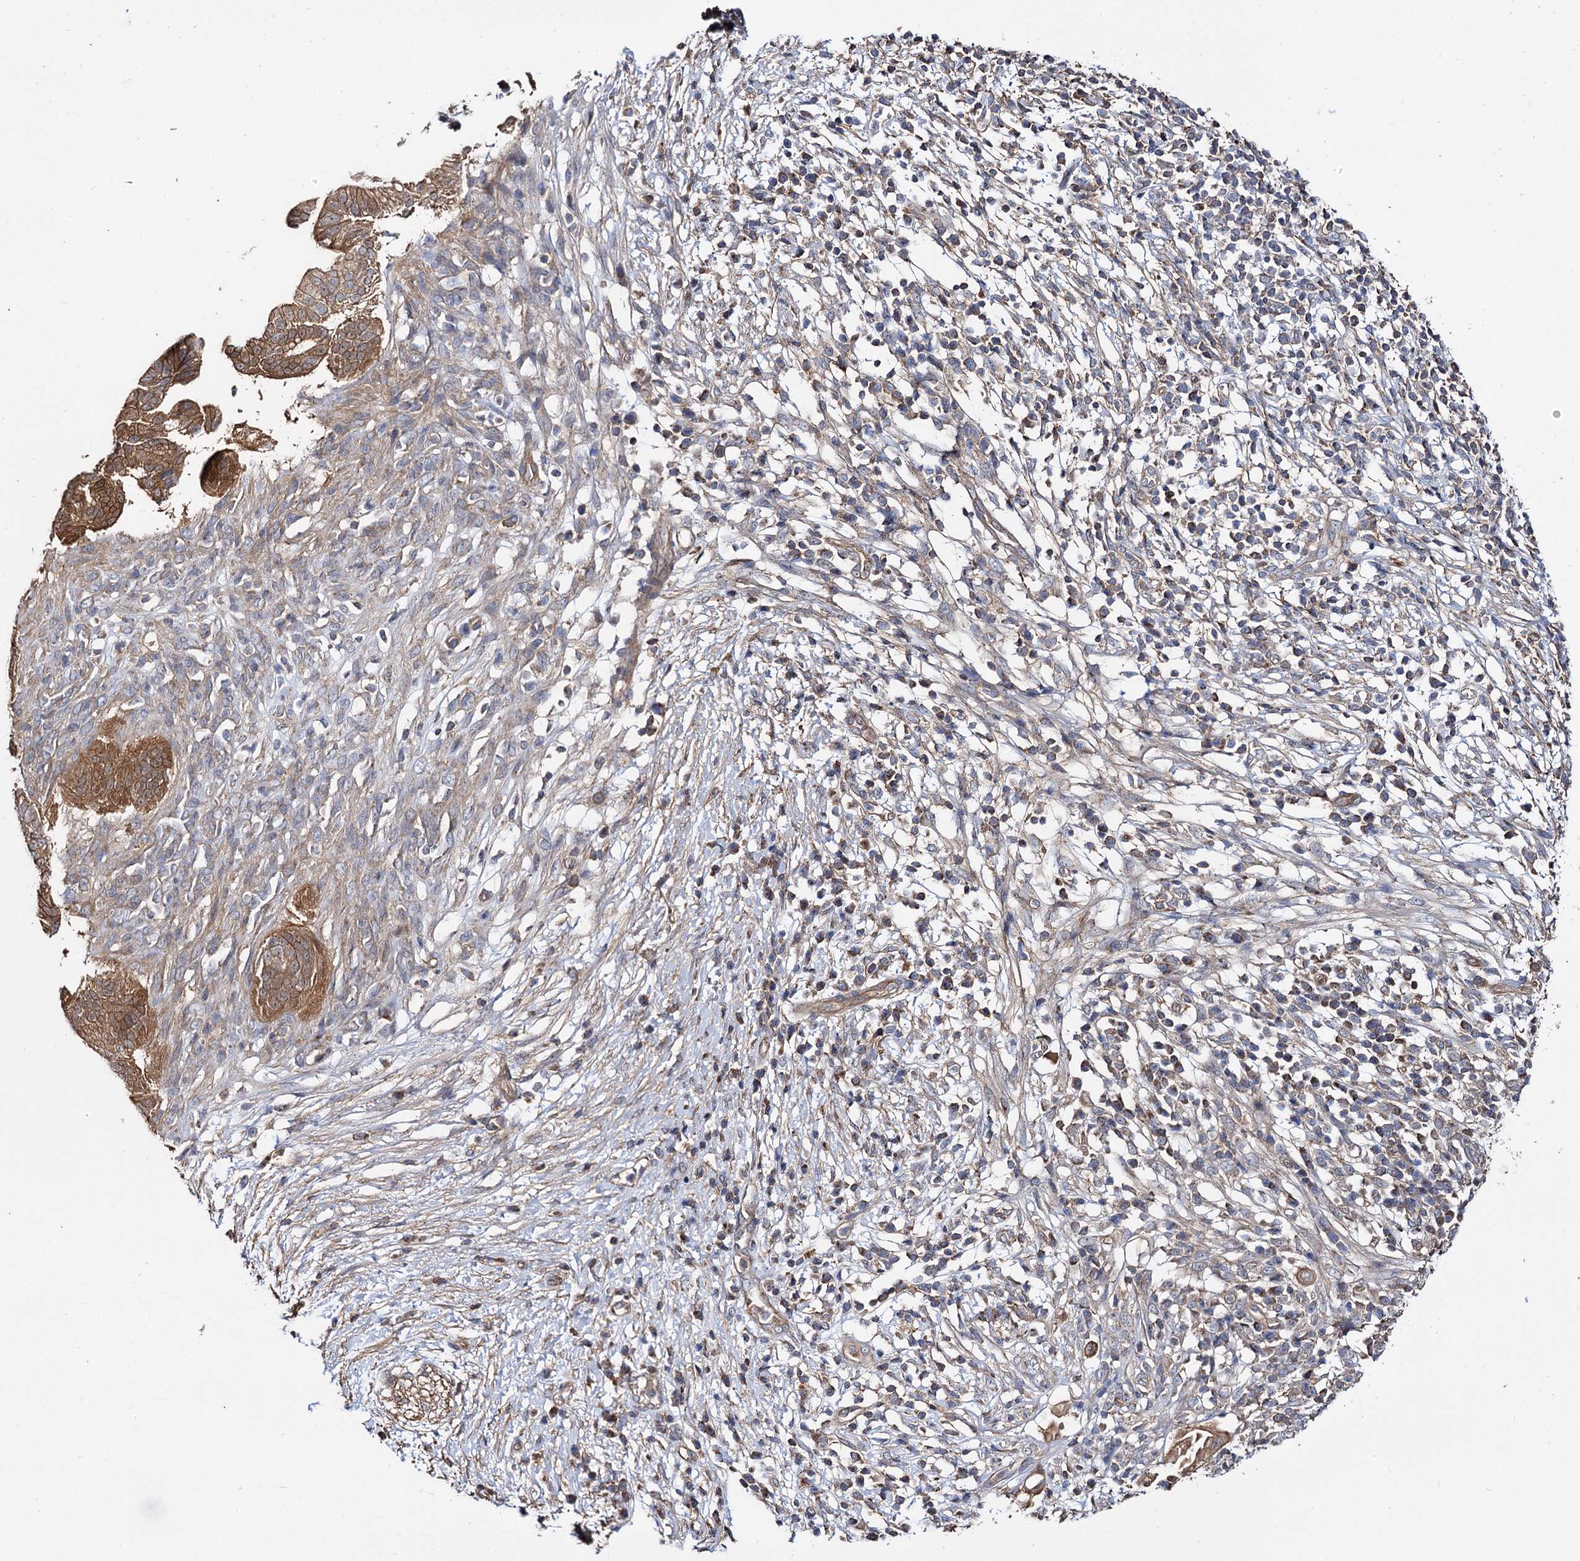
{"staining": {"intensity": "moderate", "quantity": ">75%", "location": "cytoplasmic/membranous"}, "tissue": "pancreatic cancer", "cell_type": "Tumor cells", "image_type": "cancer", "snomed": [{"axis": "morphology", "description": "Adenocarcinoma, NOS"}, {"axis": "topography", "description": "Pancreas"}], "caption": "Adenocarcinoma (pancreatic) tissue reveals moderate cytoplasmic/membranous positivity in approximately >75% of tumor cells The protein is stained brown, and the nuclei are stained in blue (DAB IHC with brightfield microscopy, high magnification).", "gene": "IDI1", "patient": {"sex": "male", "age": 68}}